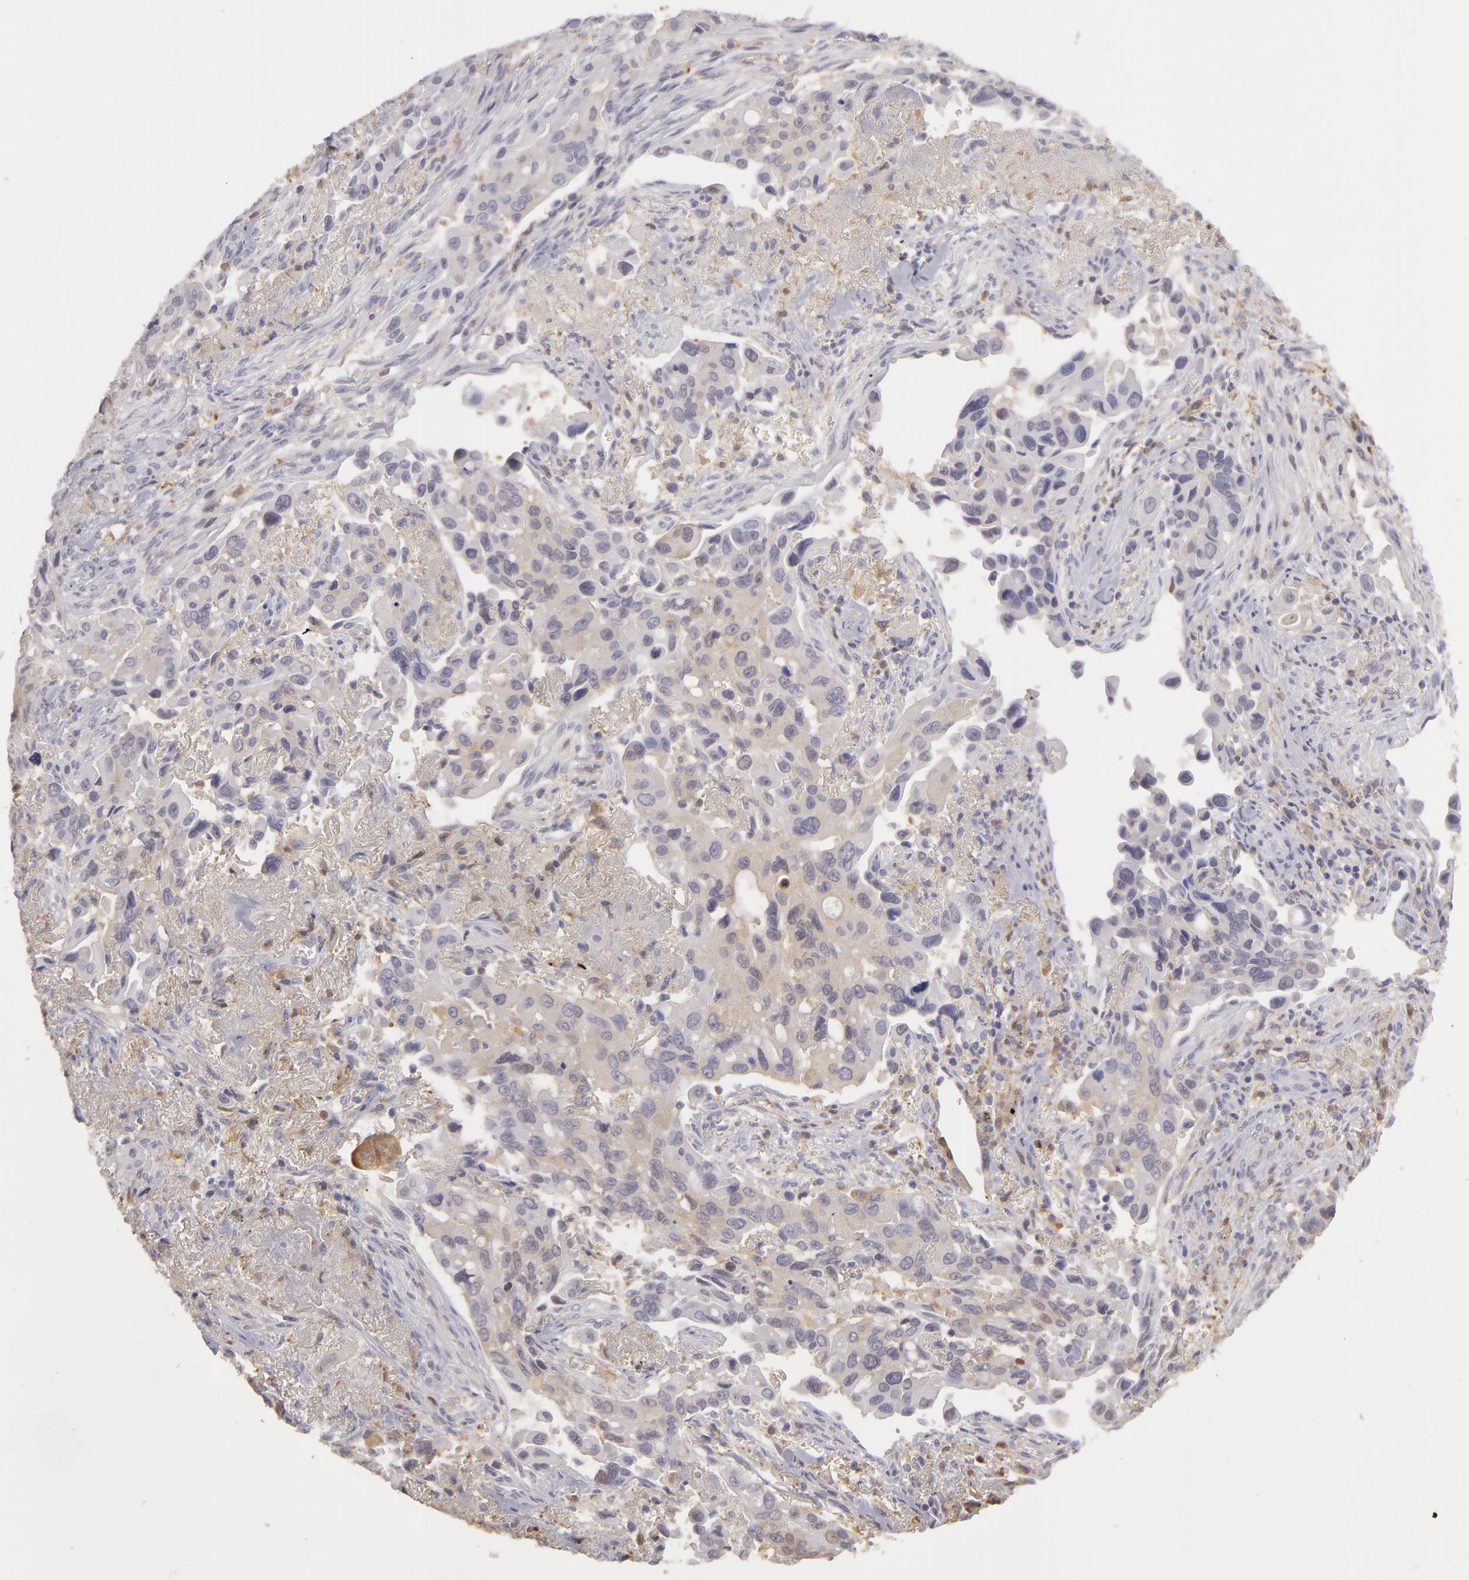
{"staining": {"intensity": "negative", "quantity": "none", "location": "none"}, "tissue": "lung cancer", "cell_type": "Tumor cells", "image_type": "cancer", "snomed": [{"axis": "morphology", "description": "Adenocarcinoma, NOS"}, {"axis": "topography", "description": "Lung"}], "caption": "Tumor cells show no significant positivity in lung cancer.", "gene": "GNPDA1", "patient": {"sex": "male", "age": 68}}